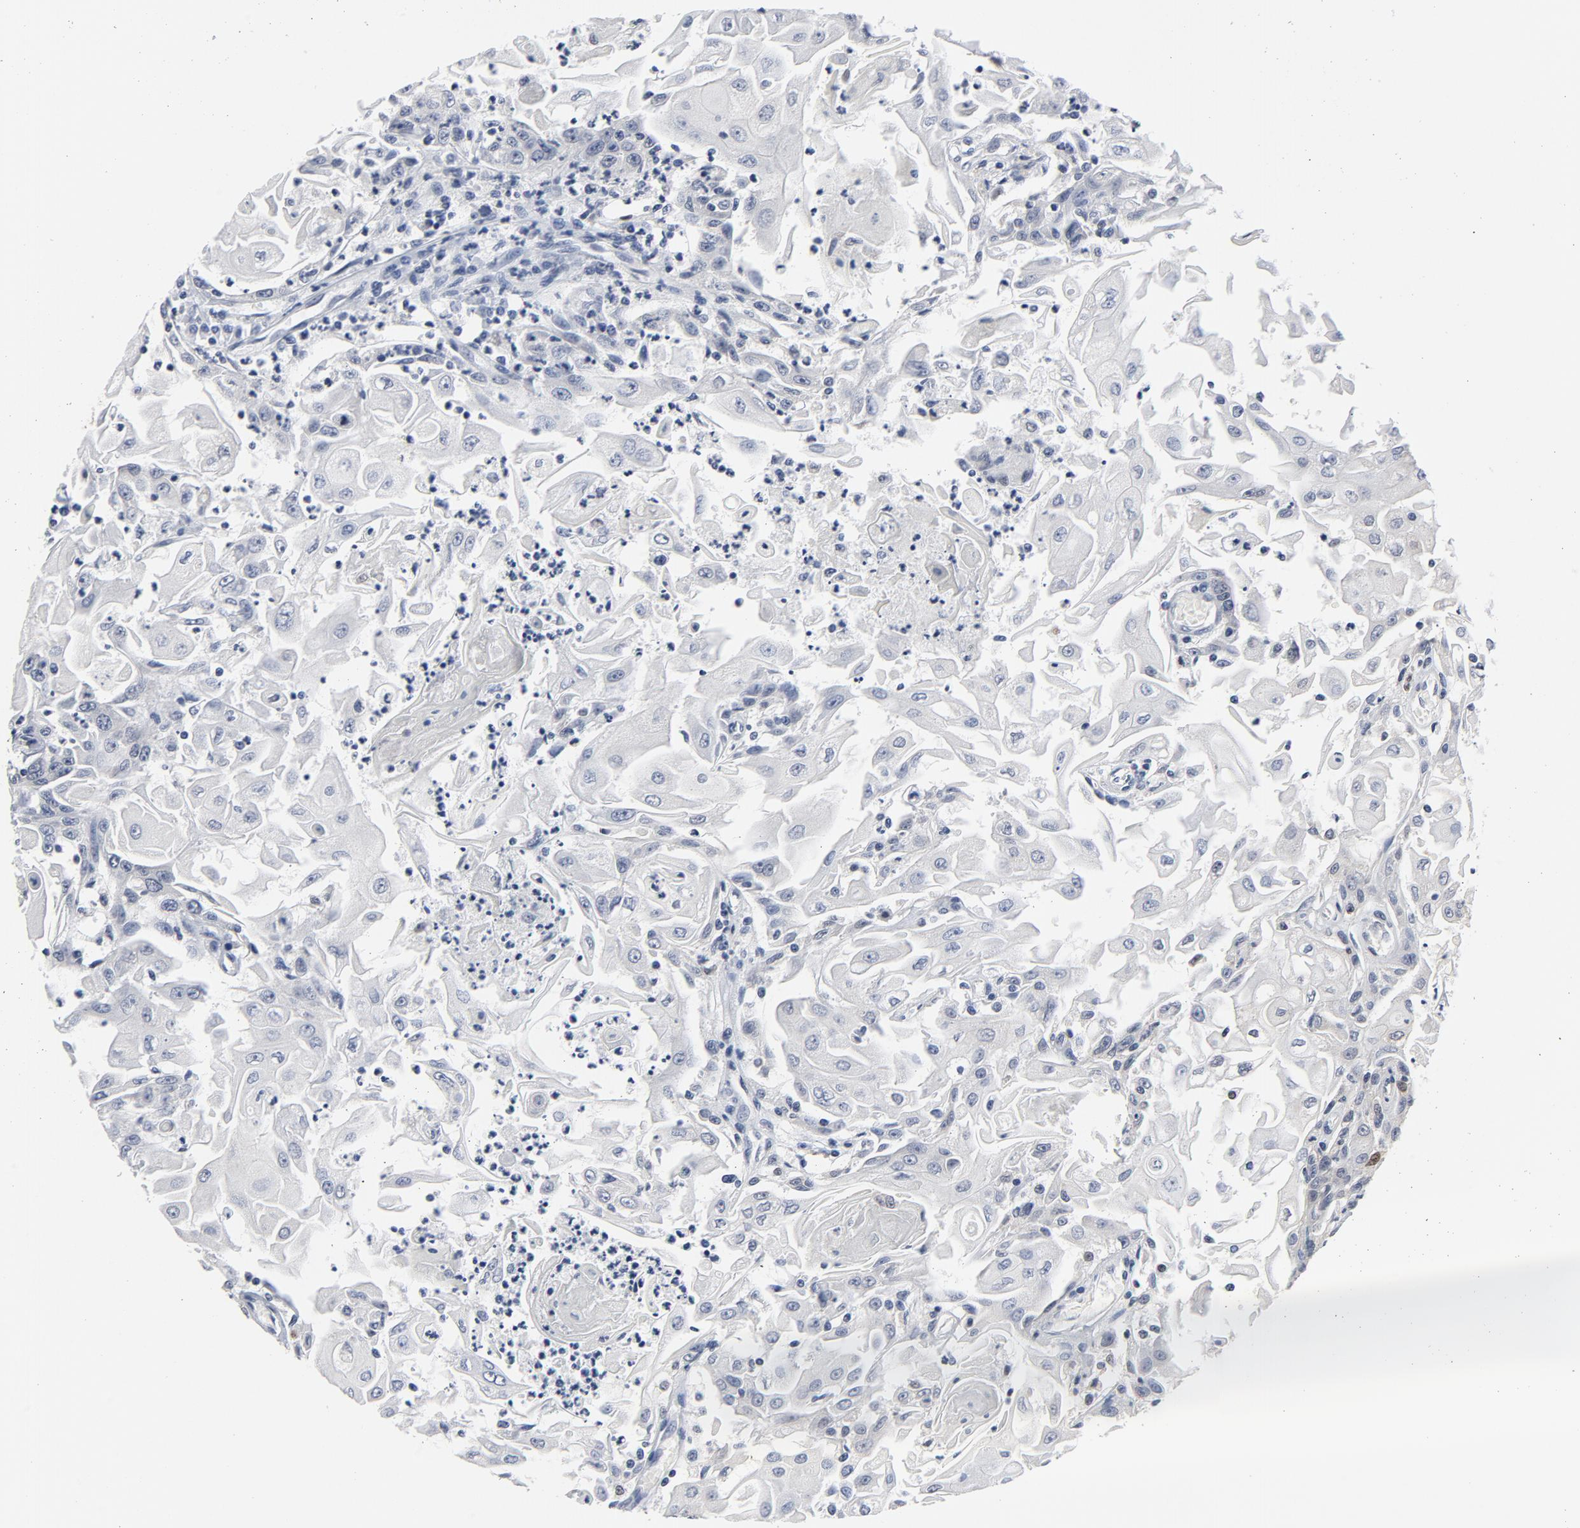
{"staining": {"intensity": "negative", "quantity": "none", "location": "none"}, "tissue": "head and neck cancer", "cell_type": "Tumor cells", "image_type": "cancer", "snomed": [{"axis": "morphology", "description": "Squamous cell carcinoma, NOS"}, {"axis": "topography", "description": "Oral tissue"}, {"axis": "topography", "description": "Head-Neck"}], "caption": "Protein analysis of head and neck cancer (squamous cell carcinoma) demonstrates no significant staining in tumor cells.", "gene": "NFKB1", "patient": {"sex": "female", "age": 76}}